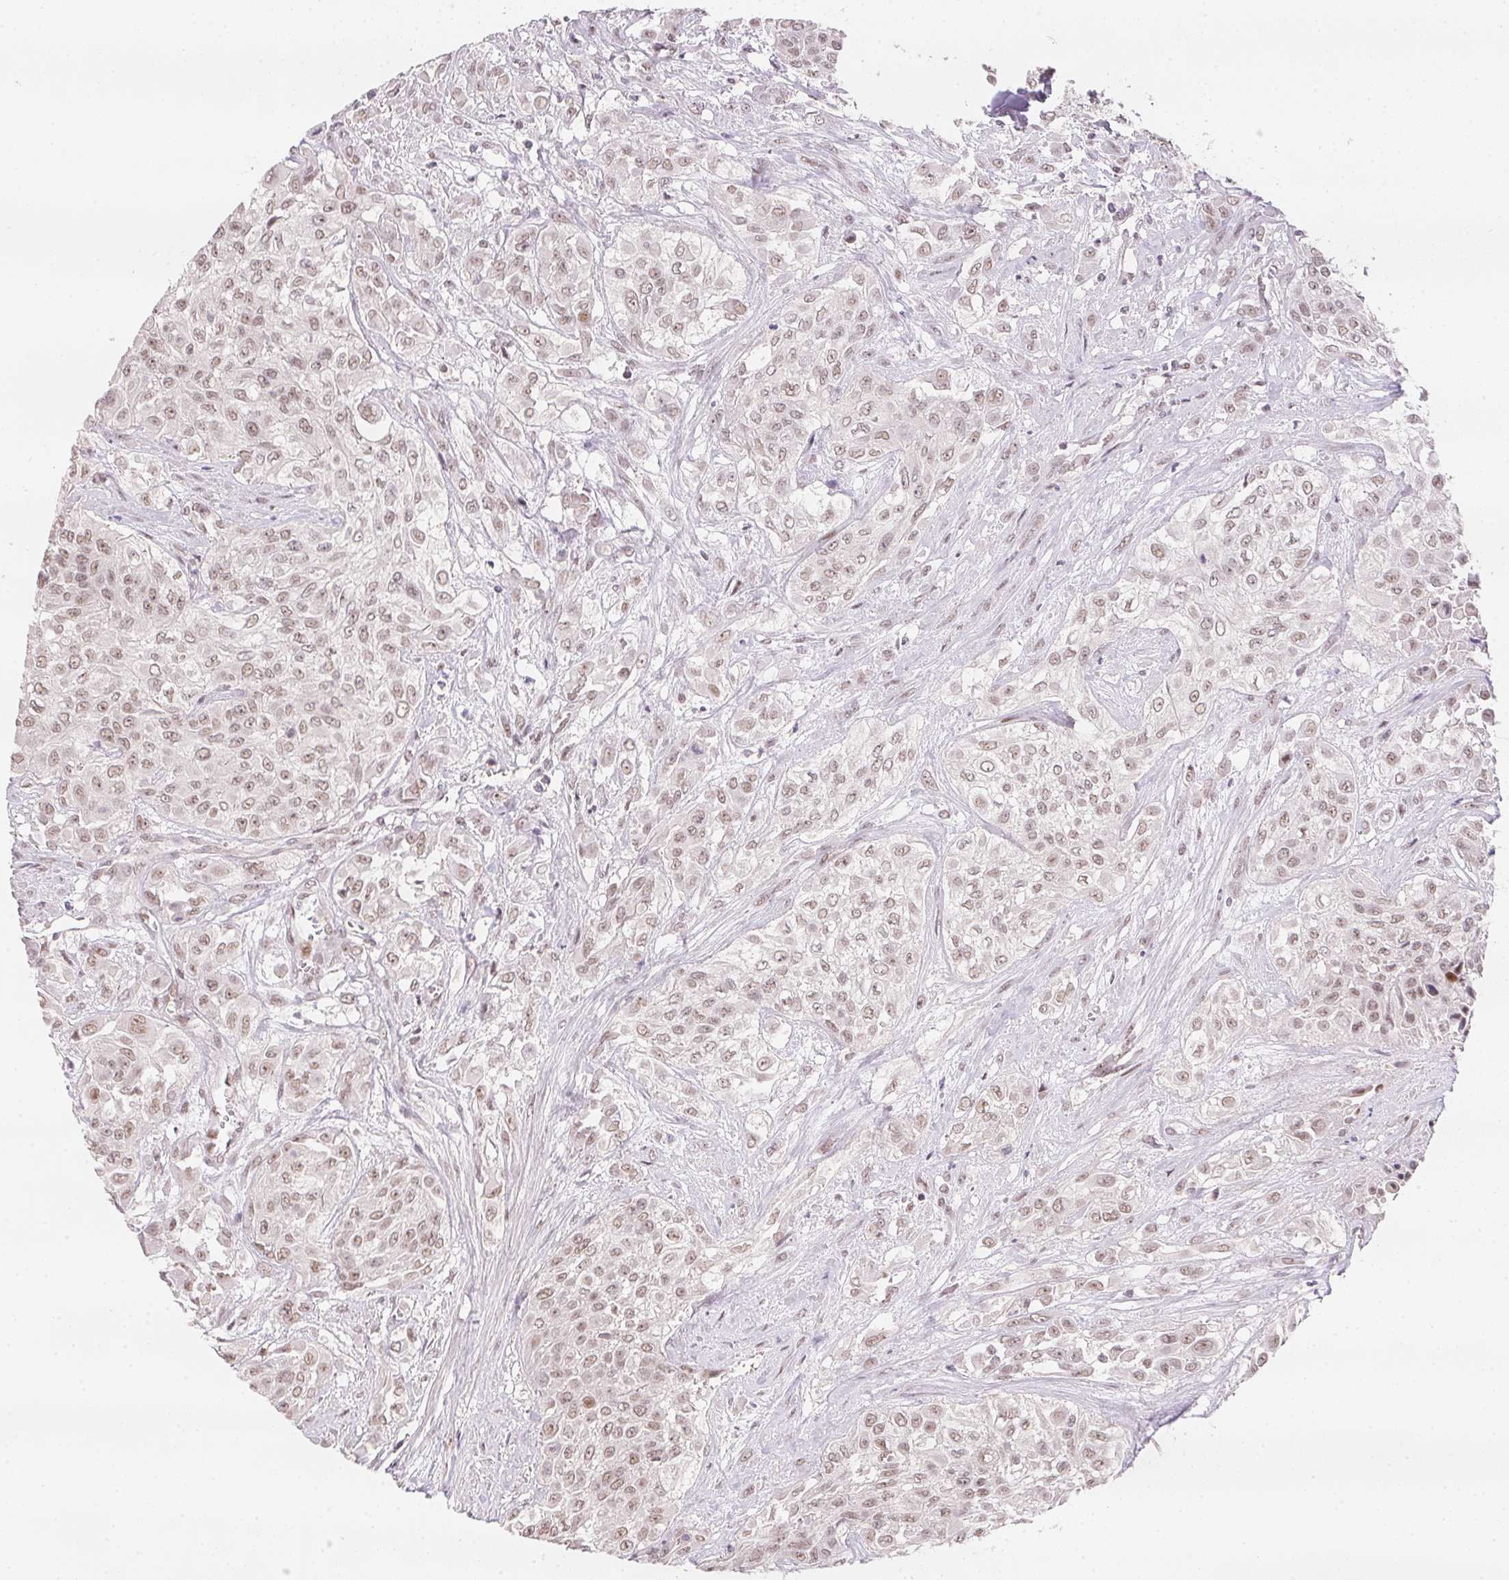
{"staining": {"intensity": "weak", "quantity": ">75%", "location": "nuclear"}, "tissue": "urothelial cancer", "cell_type": "Tumor cells", "image_type": "cancer", "snomed": [{"axis": "morphology", "description": "Urothelial carcinoma, High grade"}, {"axis": "topography", "description": "Urinary bladder"}], "caption": "Immunohistochemical staining of high-grade urothelial carcinoma shows weak nuclear protein expression in approximately >75% of tumor cells. Immunohistochemistry (ihc) stains the protein of interest in brown and the nuclei are stained blue.", "gene": "KDM4D", "patient": {"sex": "male", "age": 57}}